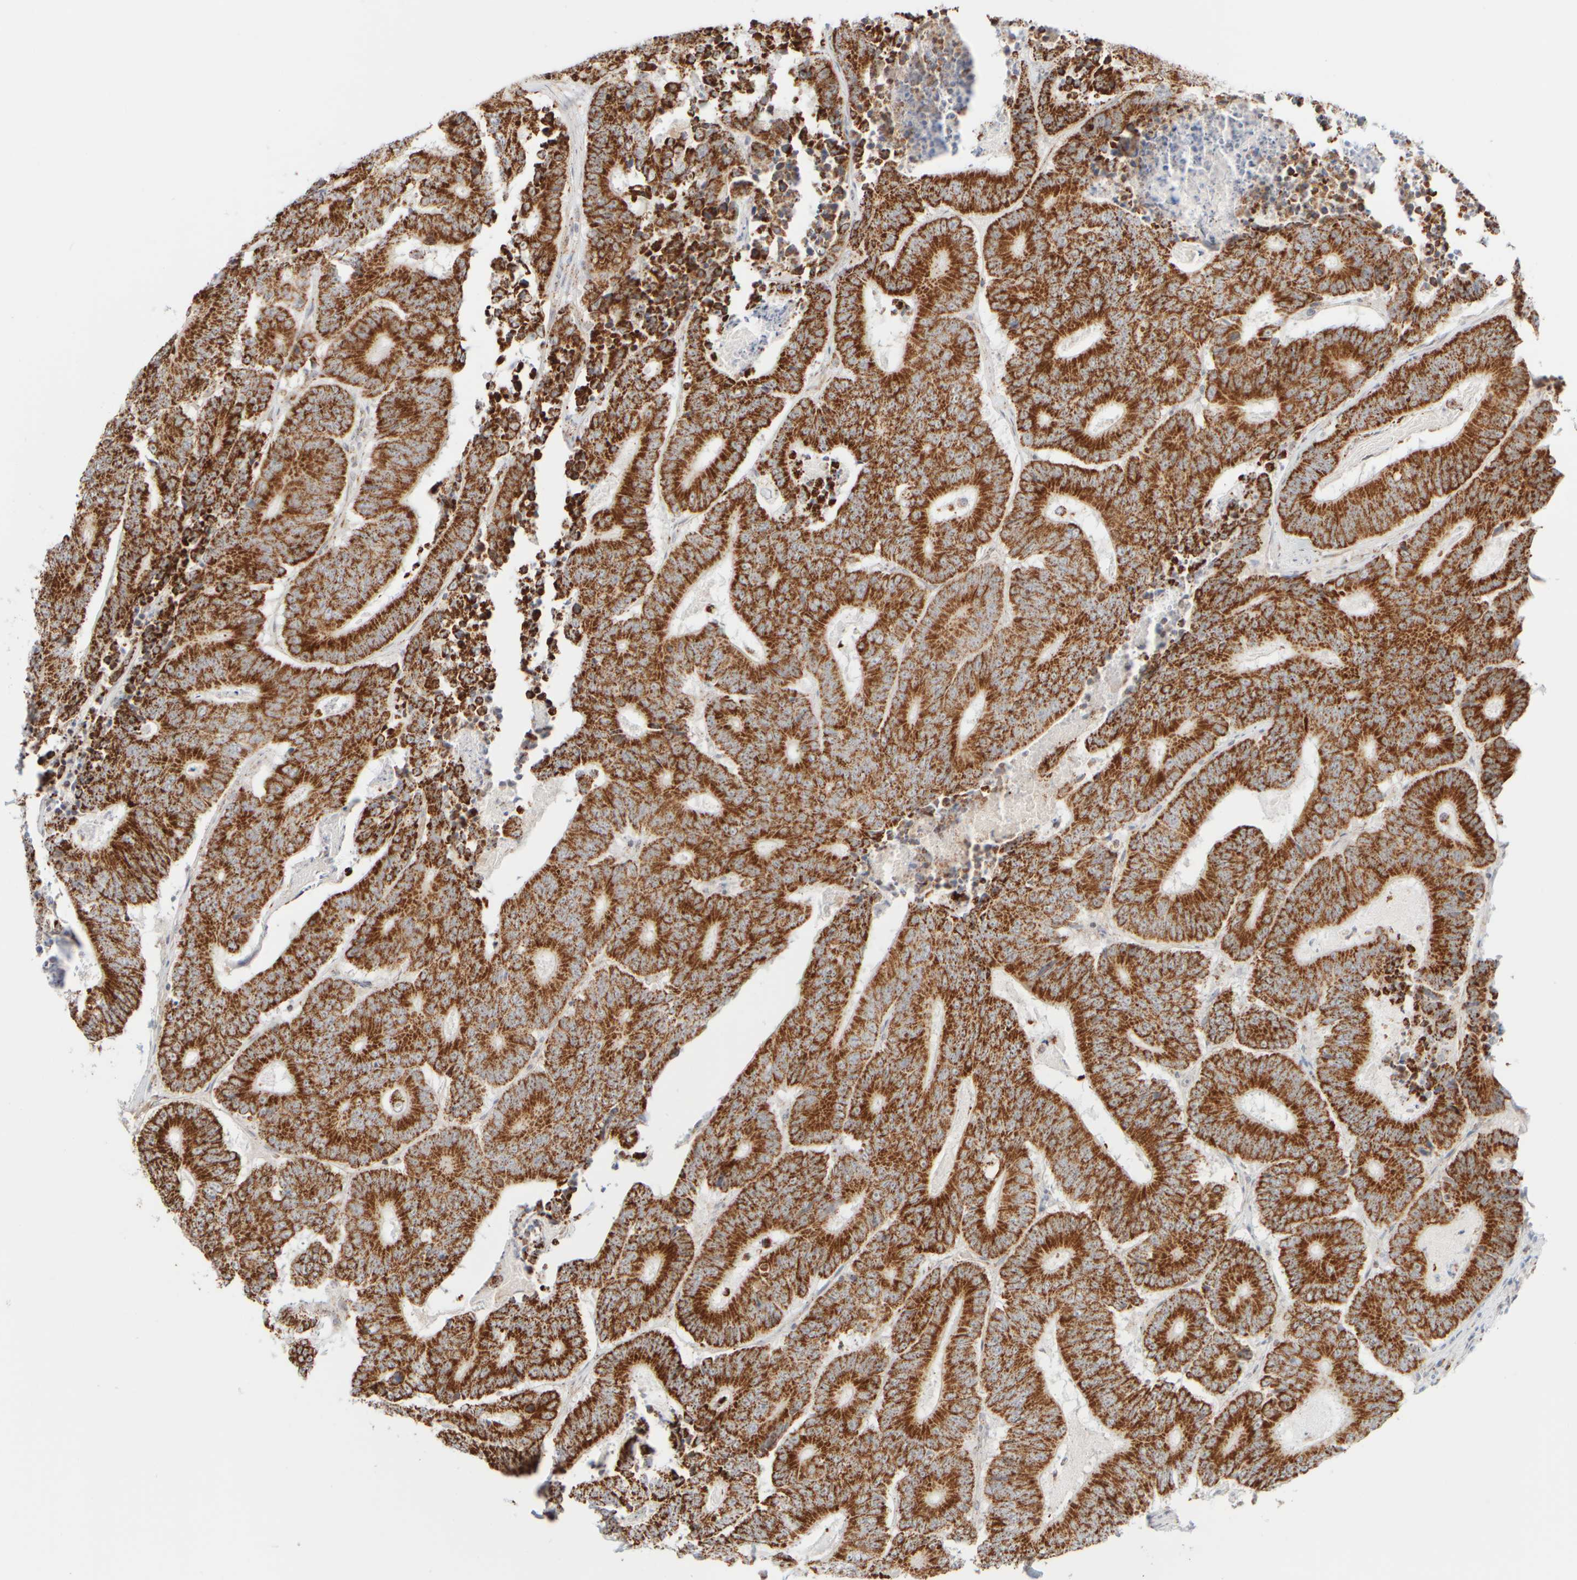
{"staining": {"intensity": "strong", "quantity": ">75%", "location": "cytoplasmic/membranous"}, "tissue": "colorectal cancer", "cell_type": "Tumor cells", "image_type": "cancer", "snomed": [{"axis": "morphology", "description": "Adenocarcinoma, NOS"}, {"axis": "topography", "description": "Colon"}], "caption": "This micrograph displays colorectal cancer (adenocarcinoma) stained with immunohistochemistry to label a protein in brown. The cytoplasmic/membranous of tumor cells show strong positivity for the protein. Nuclei are counter-stained blue.", "gene": "PPM1K", "patient": {"sex": "male", "age": 83}}